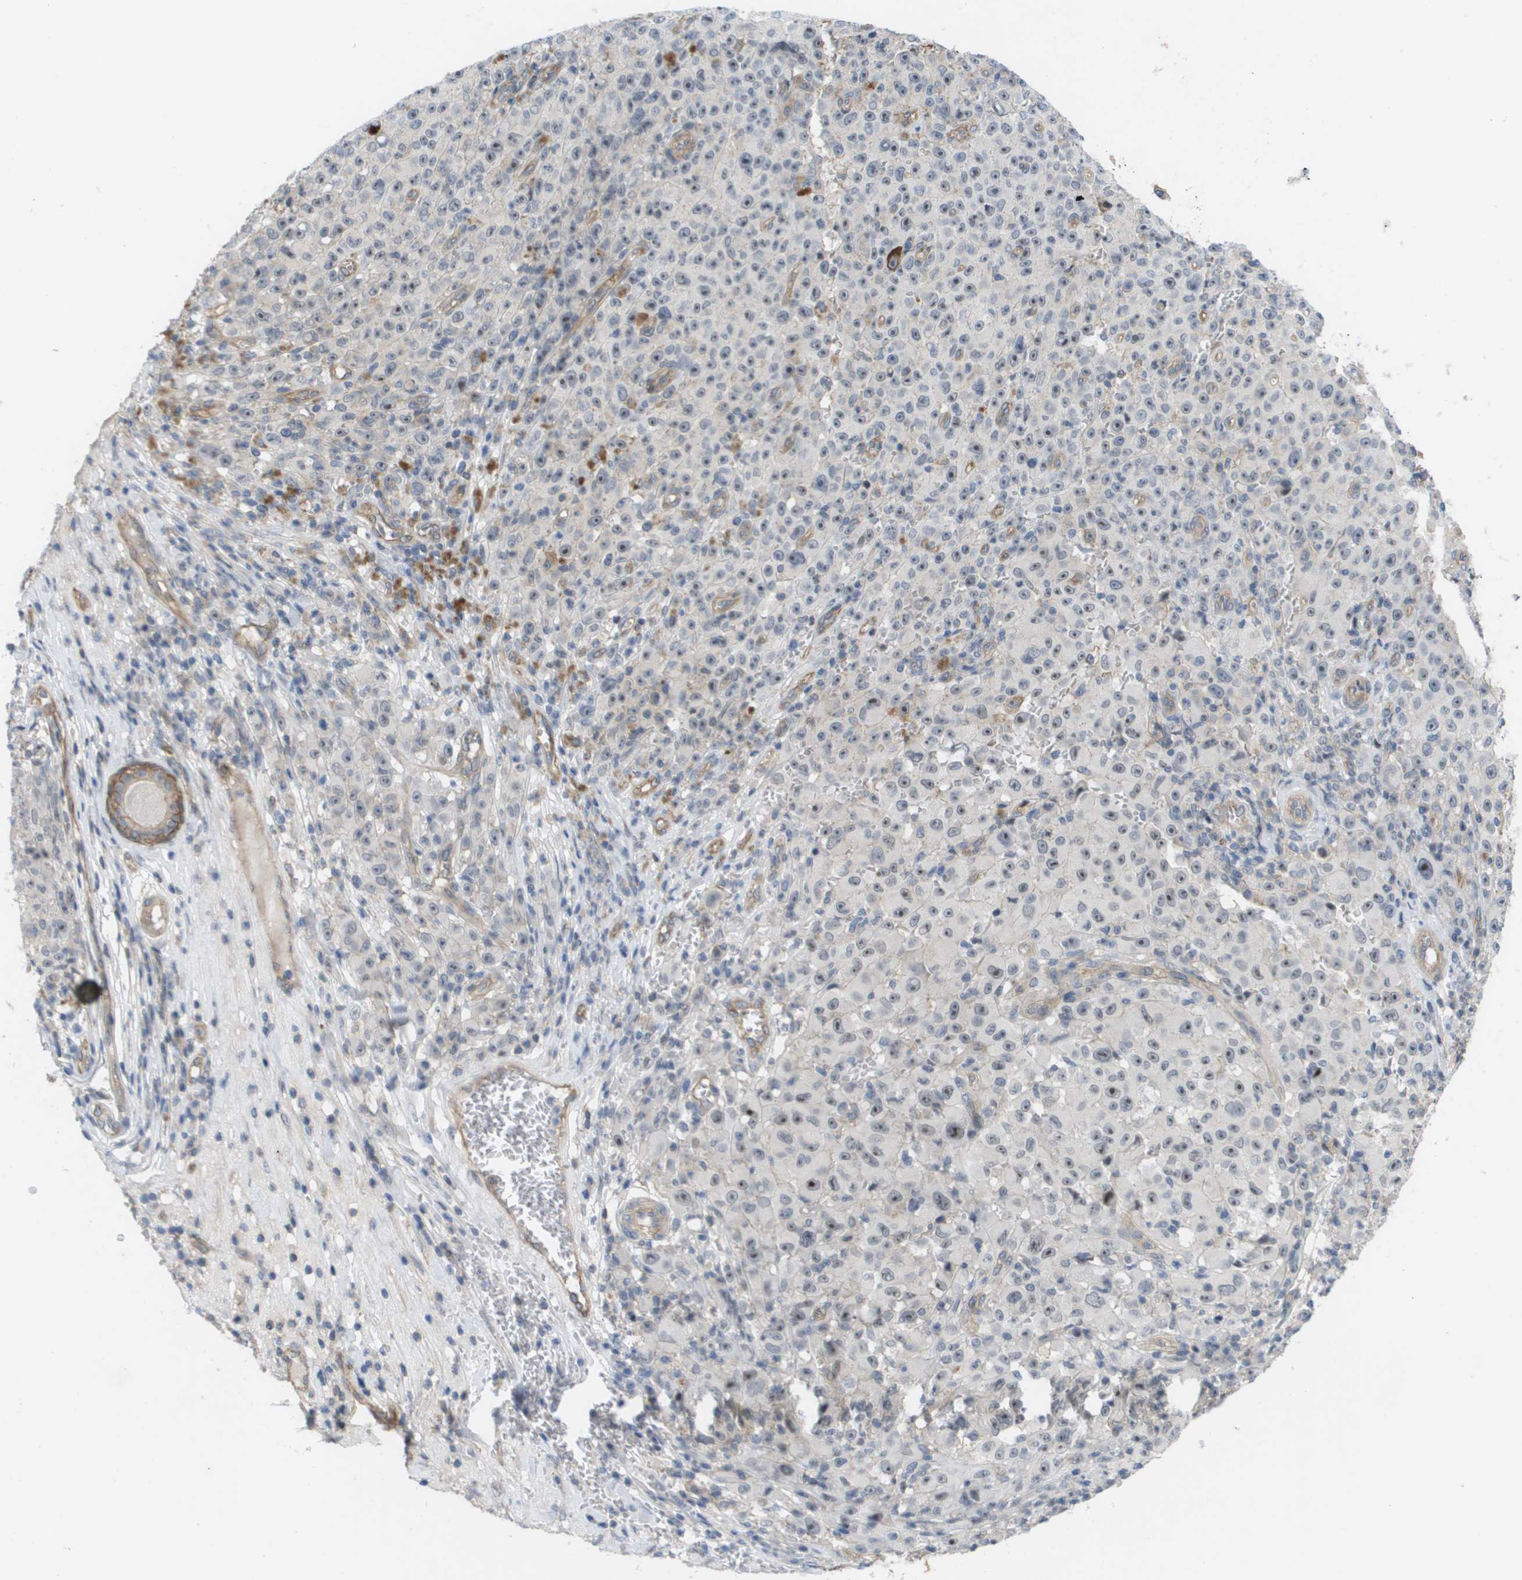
{"staining": {"intensity": "moderate", "quantity": "<25%", "location": "nuclear"}, "tissue": "melanoma", "cell_type": "Tumor cells", "image_type": "cancer", "snomed": [{"axis": "morphology", "description": "Malignant melanoma, NOS"}, {"axis": "topography", "description": "Skin"}], "caption": "A brown stain highlights moderate nuclear positivity of a protein in human melanoma tumor cells.", "gene": "MTARC2", "patient": {"sex": "female", "age": 82}}